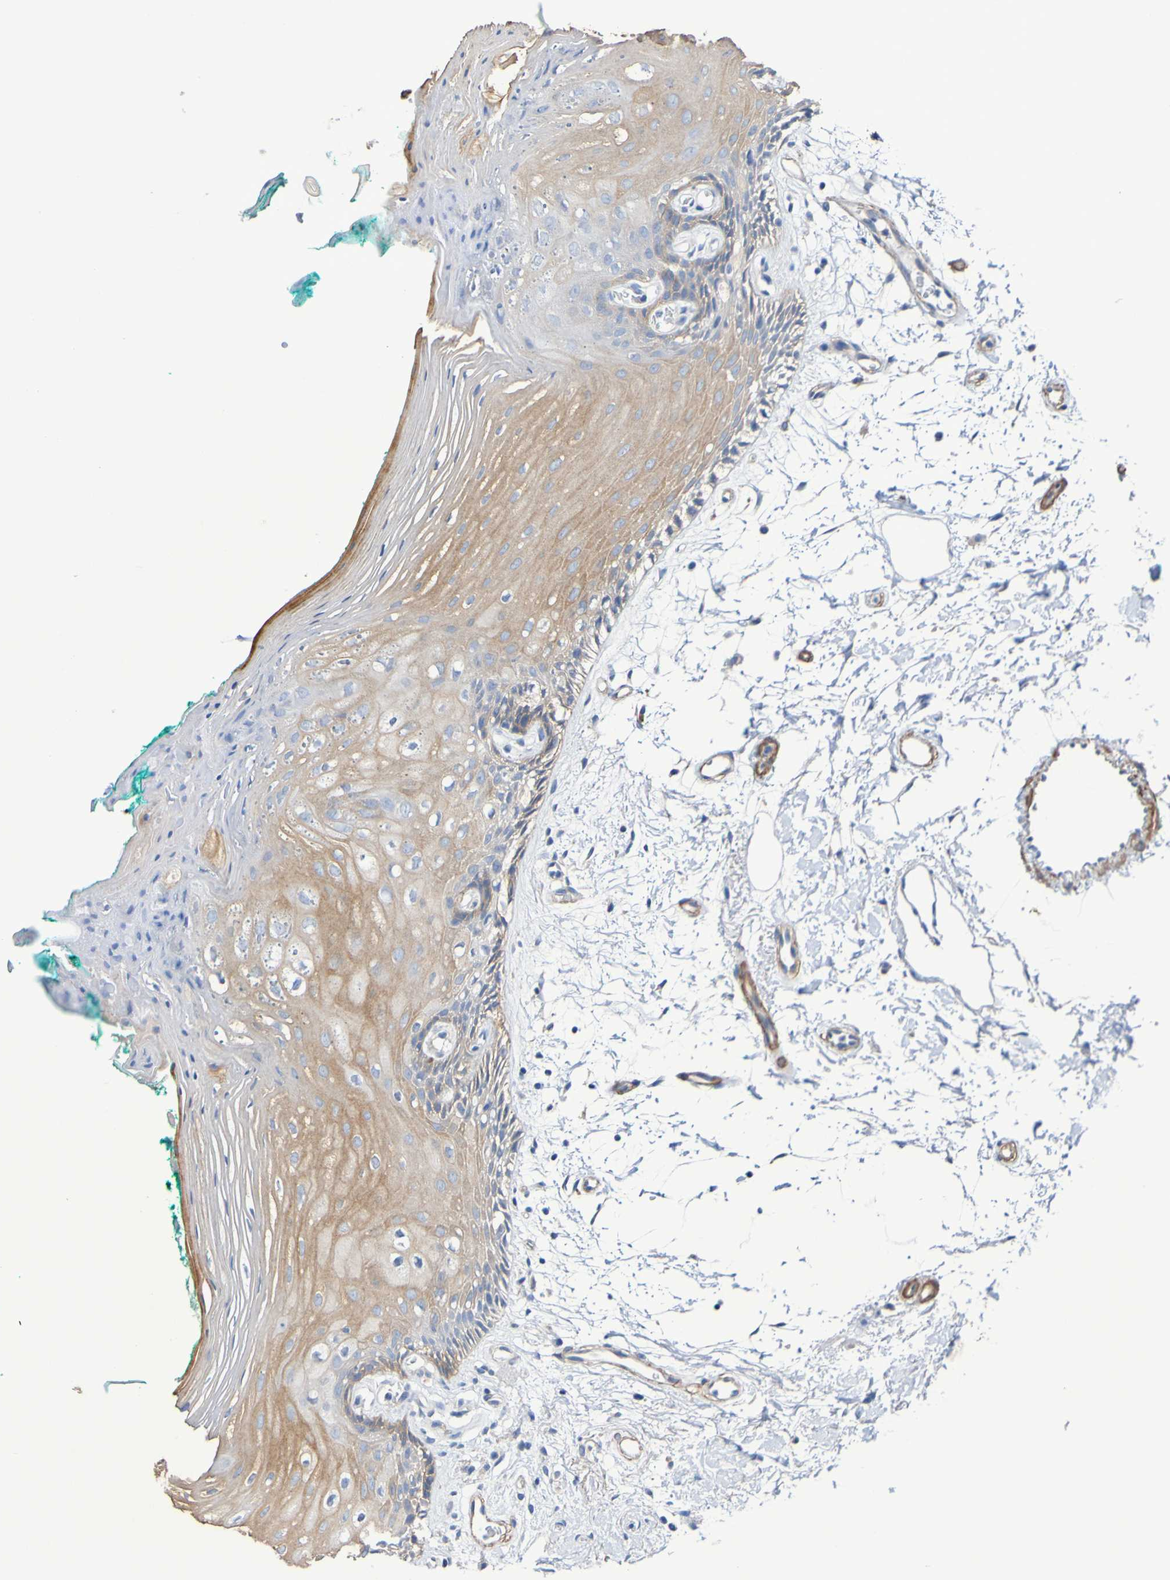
{"staining": {"intensity": "moderate", "quantity": ">75%", "location": "cytoplasmic/membranous"}, "tissue": "oral mucosa", "cell_type": "Squamous epithelial cells", "image_type": "normal", "snomed": [{"axis": "morphology", "description": "Normal tissue, NOS"}, {"axis": "topography", "description": "Skeletal muscle"}, {"axis": "topography", "description": "Oral tissue"}, {"axis": "topography", "description": "Peripheral nerve tissue"}], "caption": "Moderate cytoplasmic/membranous expression is seen in approximately >75% of squamous epithelial cells in benign oral mucosa. (DAB (3,3'-diaminobenzidine) = brown stain, brightfield microscopy at high magnification).", "gene": "SRPRB", "patient": {"sex": "female", "age": 84}}